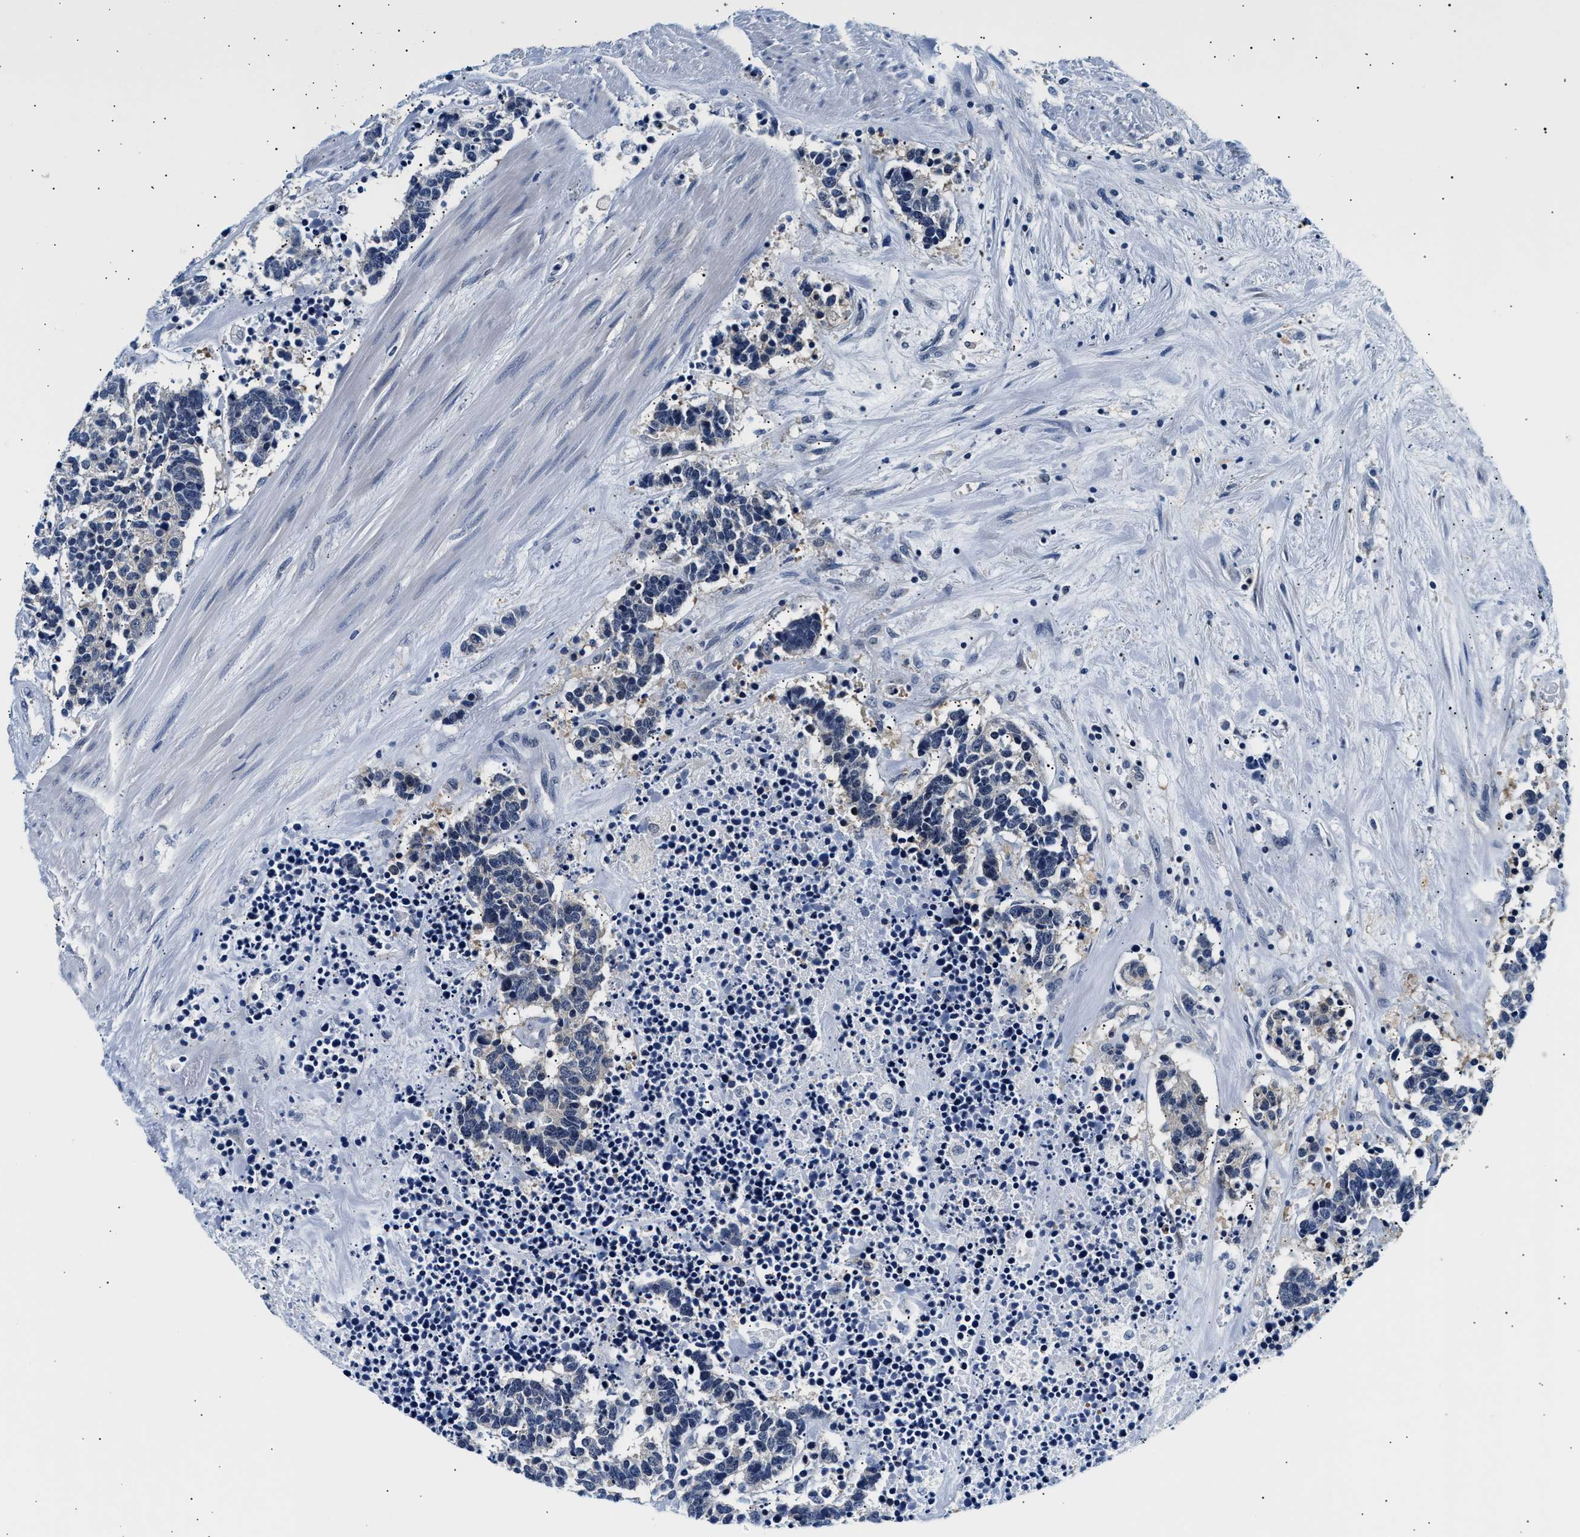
{"staining": {"intensity": "negative", "quantity": "none", "location": "none"}, "tissue": "carcinoid", "cell_type": "Tumor cells", "image_type": "cancer", "snomed": [{"axis": "morphology", "description": "Carcinoma, NOS"}, {"axis": "morphology", "description": "Carcinoid, malignant, NOS"}, {"axis": "topography", "description": "Urinary bladder"}], "caption": "Immunohistochemical staining of human carcinoma exhibits no significant staining in tumor cells.", "gene": "UCHL3", "patient": {"sex": "male", "age": 57}}